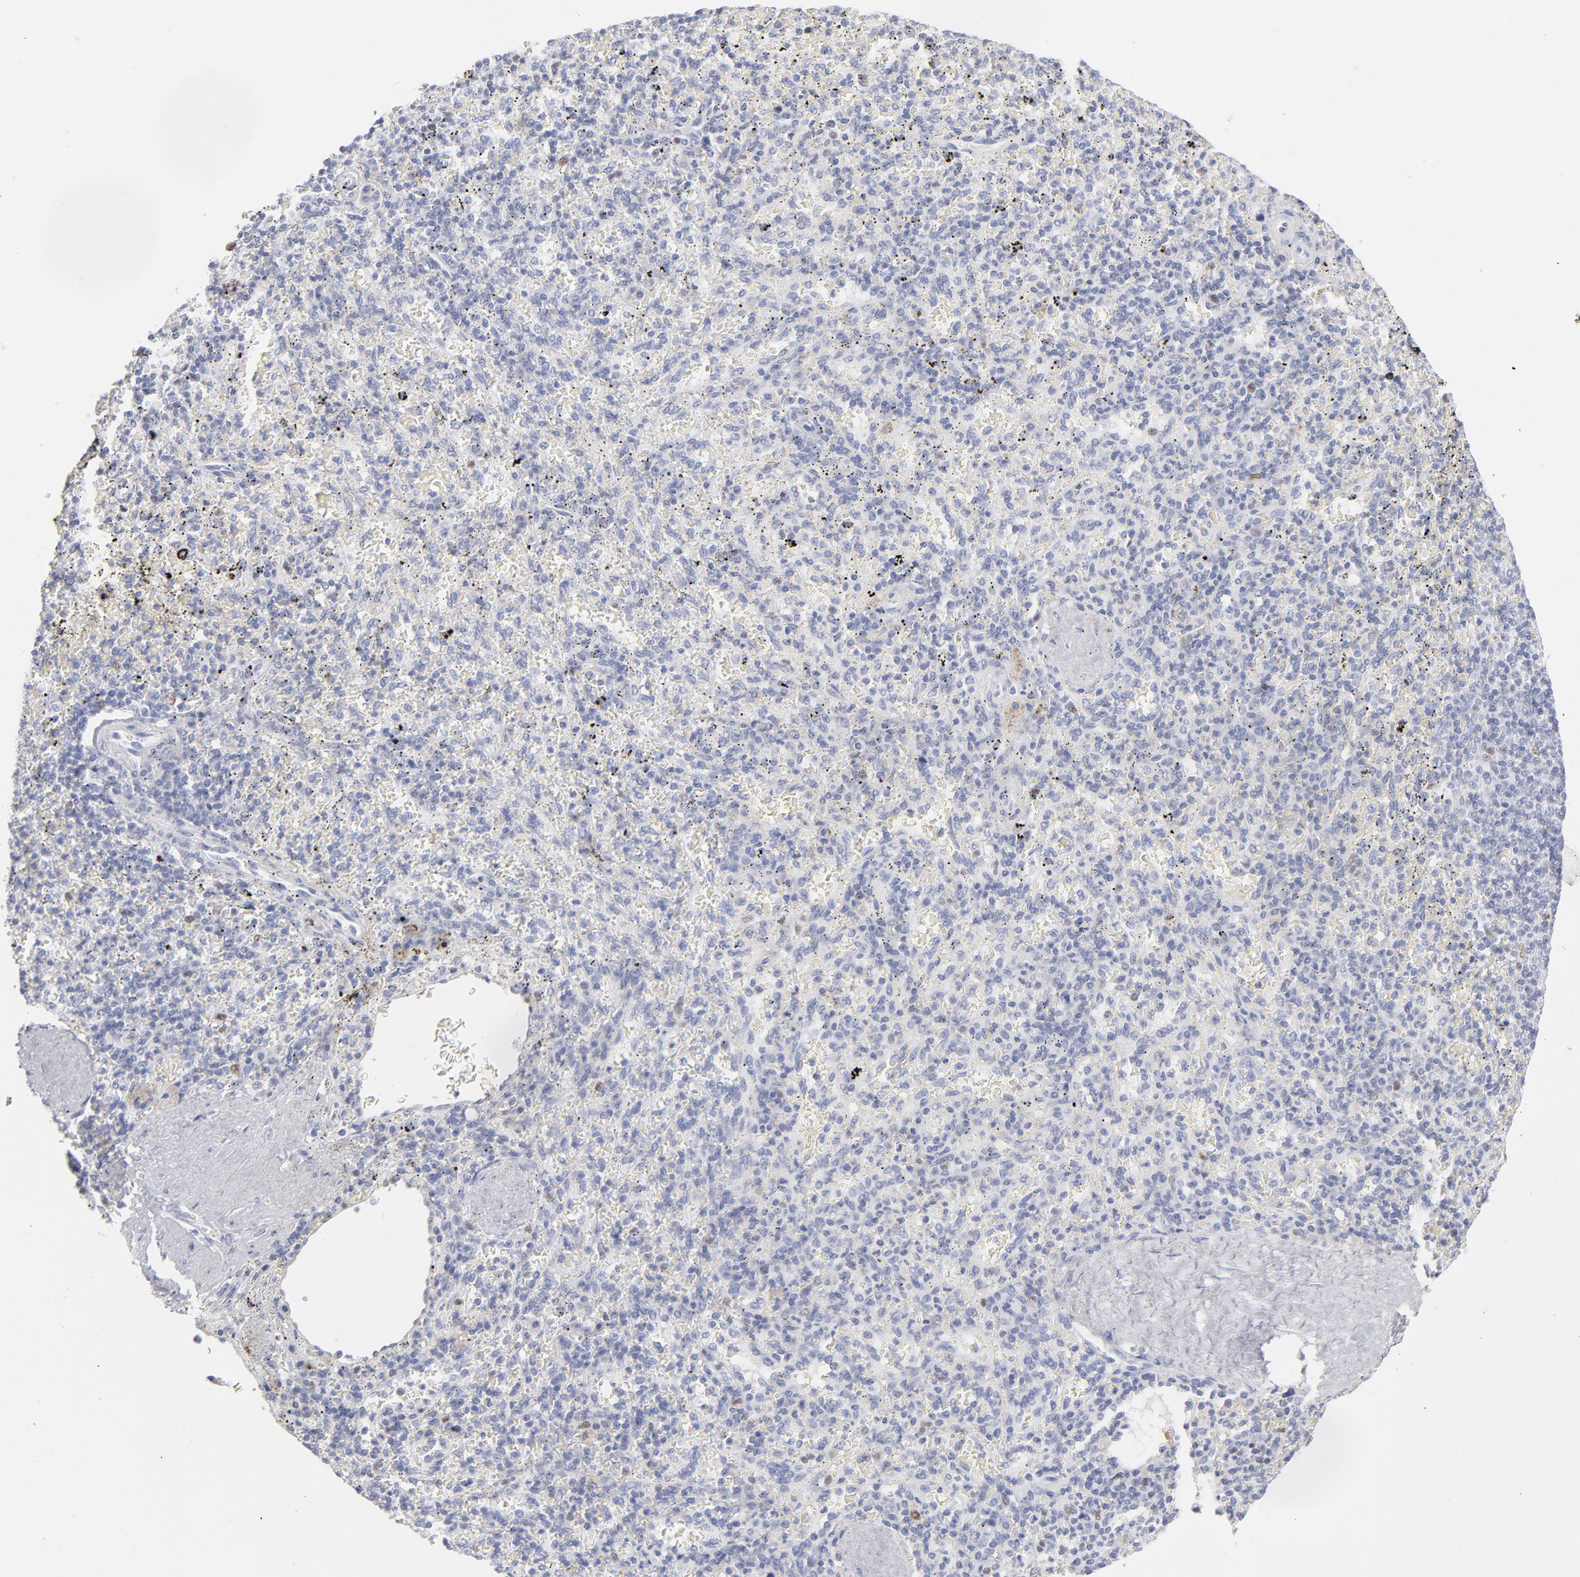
{"staining": {"intensity": "negative", "quantity": "none", "location": "none"}, "tissue": "spleen", "cell_type": "Cells in red pulp", "image_type": "normal", "snomed": [{"axis": "morphology", "description": "Normal tissue, NOS"}, {"axis": "topography", "description": "Spleen"}], "caption": "Spleen stained for a protein using IHC exhibits no positivity cells in red pulp.", "gene": "MCM7", "patient": {"sex": "female", "age": 43}}